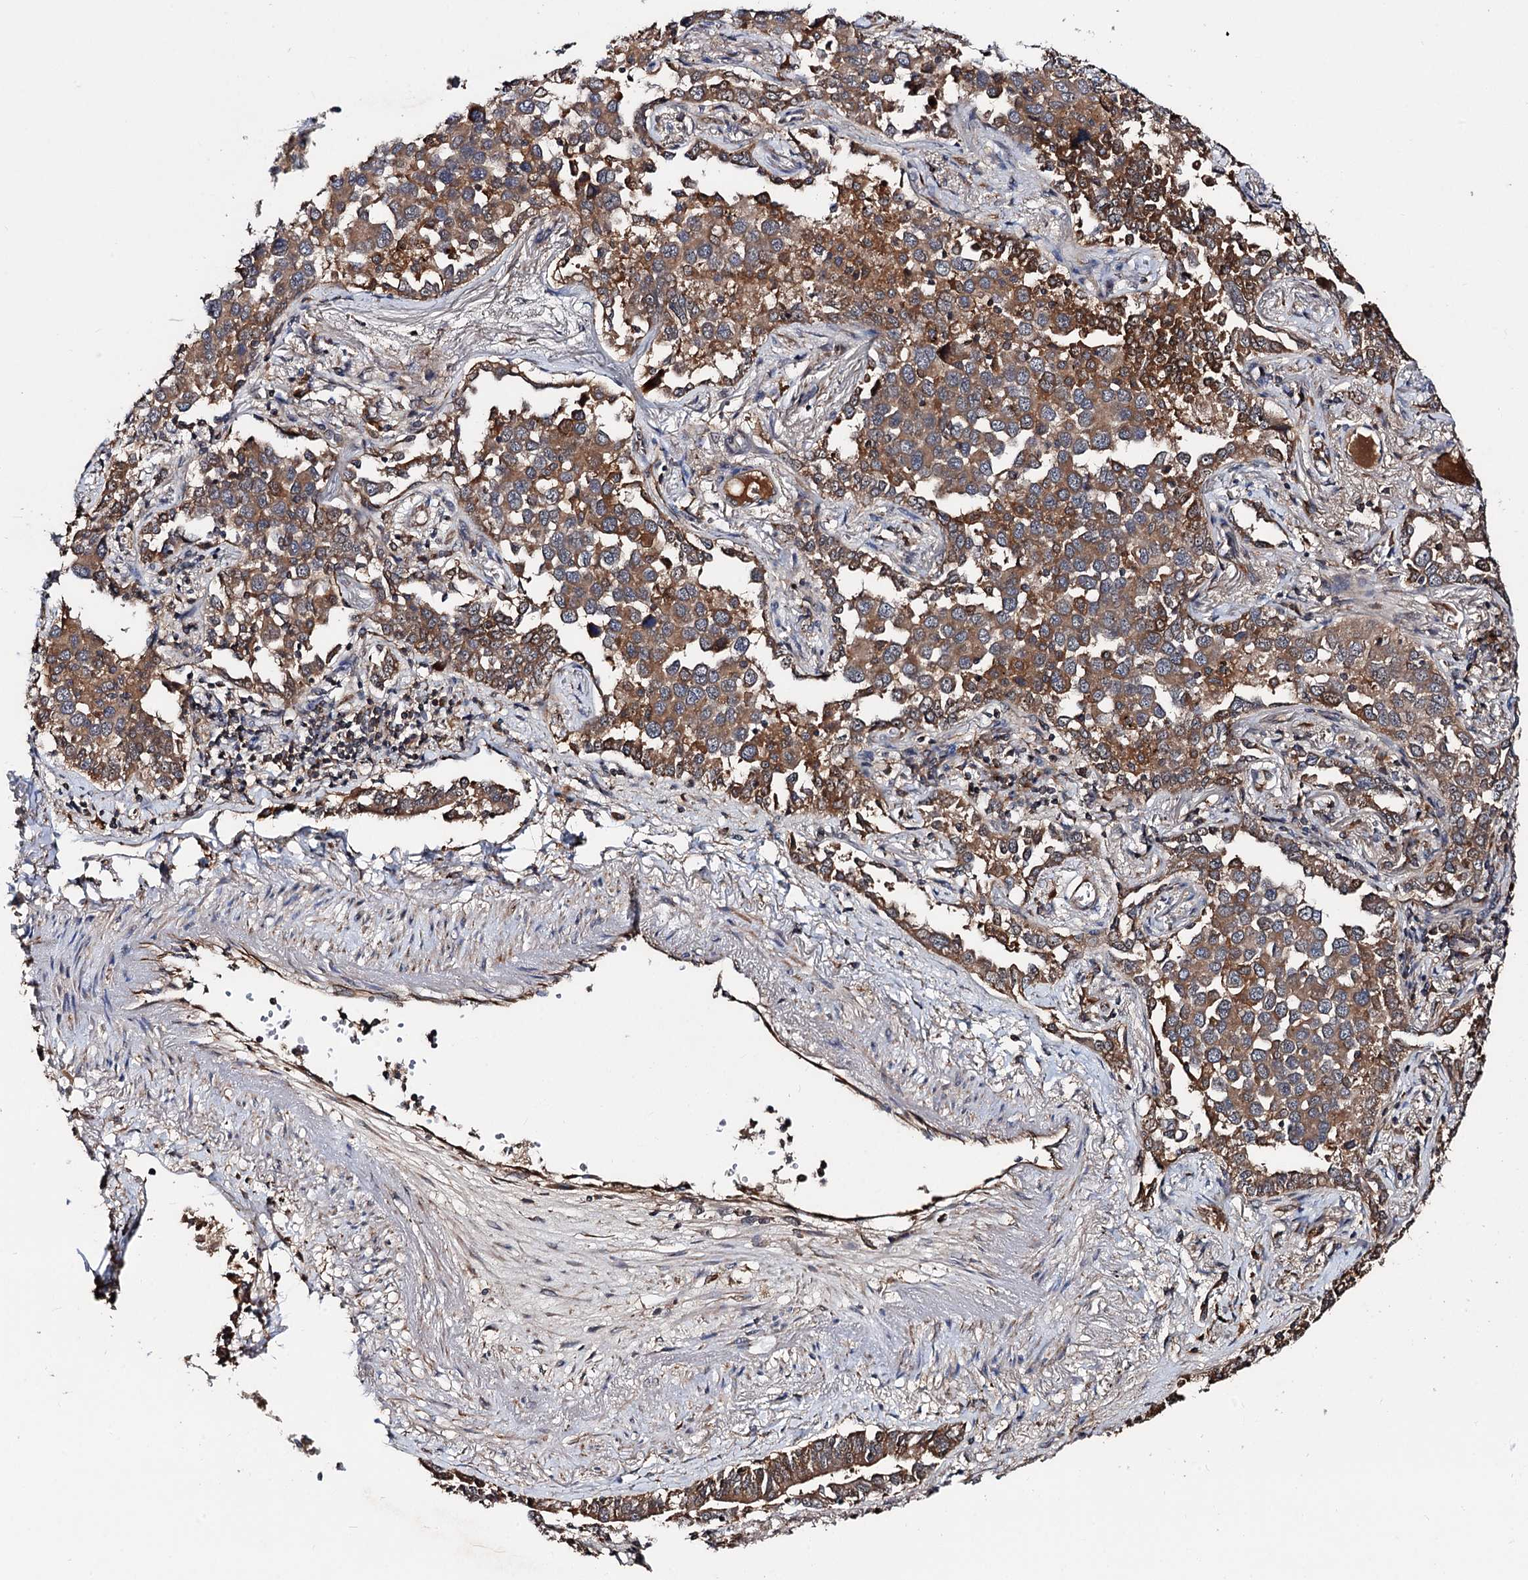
{"staining": {"intensity": "moderate", "quantity": ">75%", "location": "cytoplasmic/membranous"}, "tissue": "lung cancer", "cell_type": "Tumor cells", "image_type": "cancer", "snomed": [{"axis": "morphology", "description": "Adenocarcinoma, NOS"}, {"axis": "topography", "description": "Lung"}], "caption": "Brown immunohistochemical staining in adenocarcinoma (lung) shows moderate cytoplasmic/membranous positivity in about >75% of tumor cells. (DAB (3,3'-diaminobenzidine) IHC, brown staining for protein, blue staining for nuclei).", "gene": "TEX9", "patient": {"sex": "male", "age": 67}}